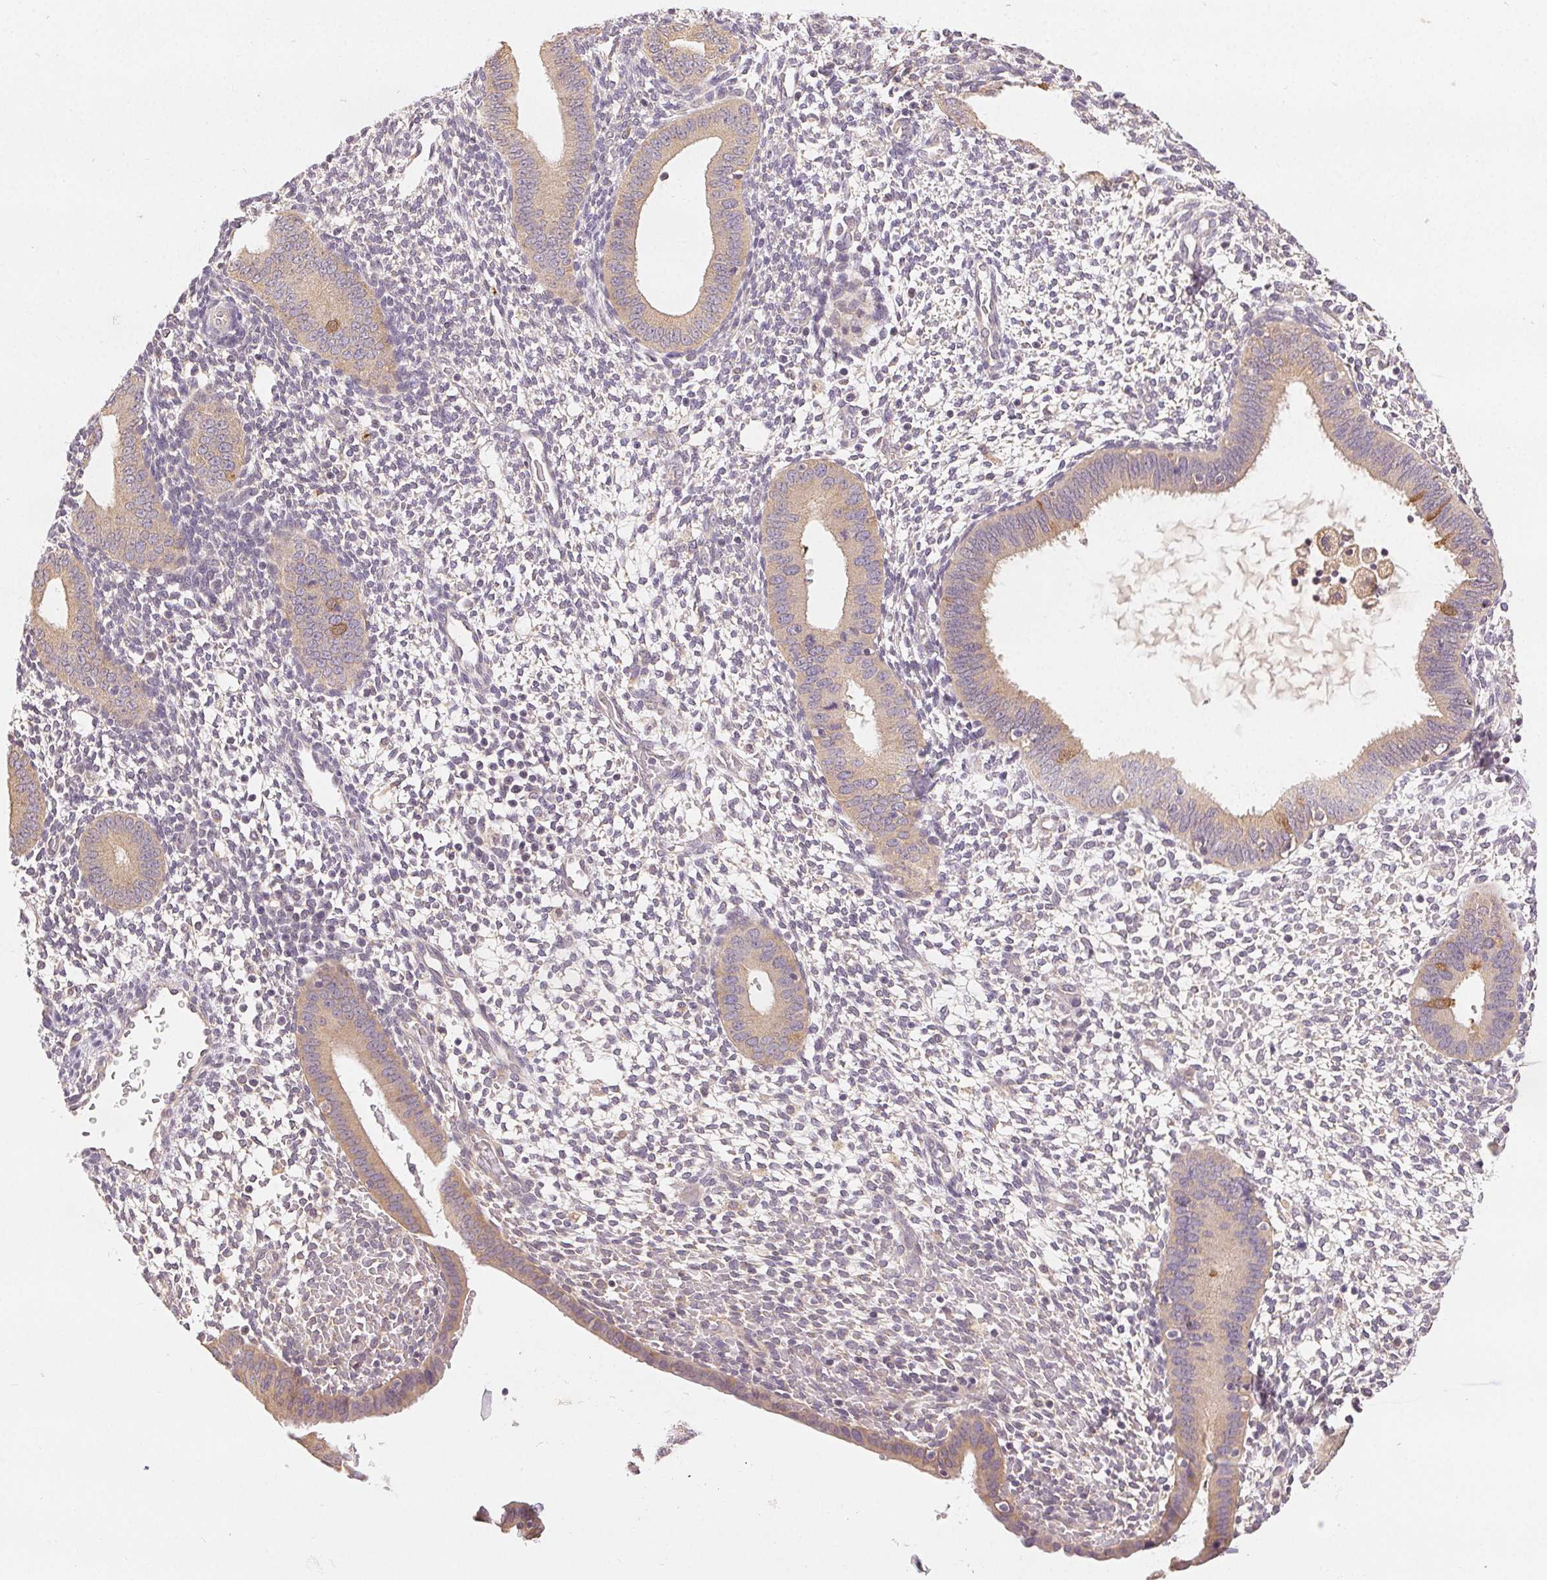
{"staining": {"intensity": "negative", "quantity": "none", "location": "none"}, "tissue": "endometrium", "cell_type": "Cells in endometrial stroma", "image_type": "normal", "snomed": [{"axis": "morphology", "description": "Normal tissue, NOS"}, {"axis": "topography", "description": "Endometrium"}], "caption": "Immunohistochemistry histopathology image of benign endometrium stained for a protein (brown), which shows no staining in cells in endometrial stroma. (Brightfield microscopy of DAB immunohistochemistry at high magnification).", "gene": "SEZ6L2", "patient": {"sex": "female", "age": 40}}